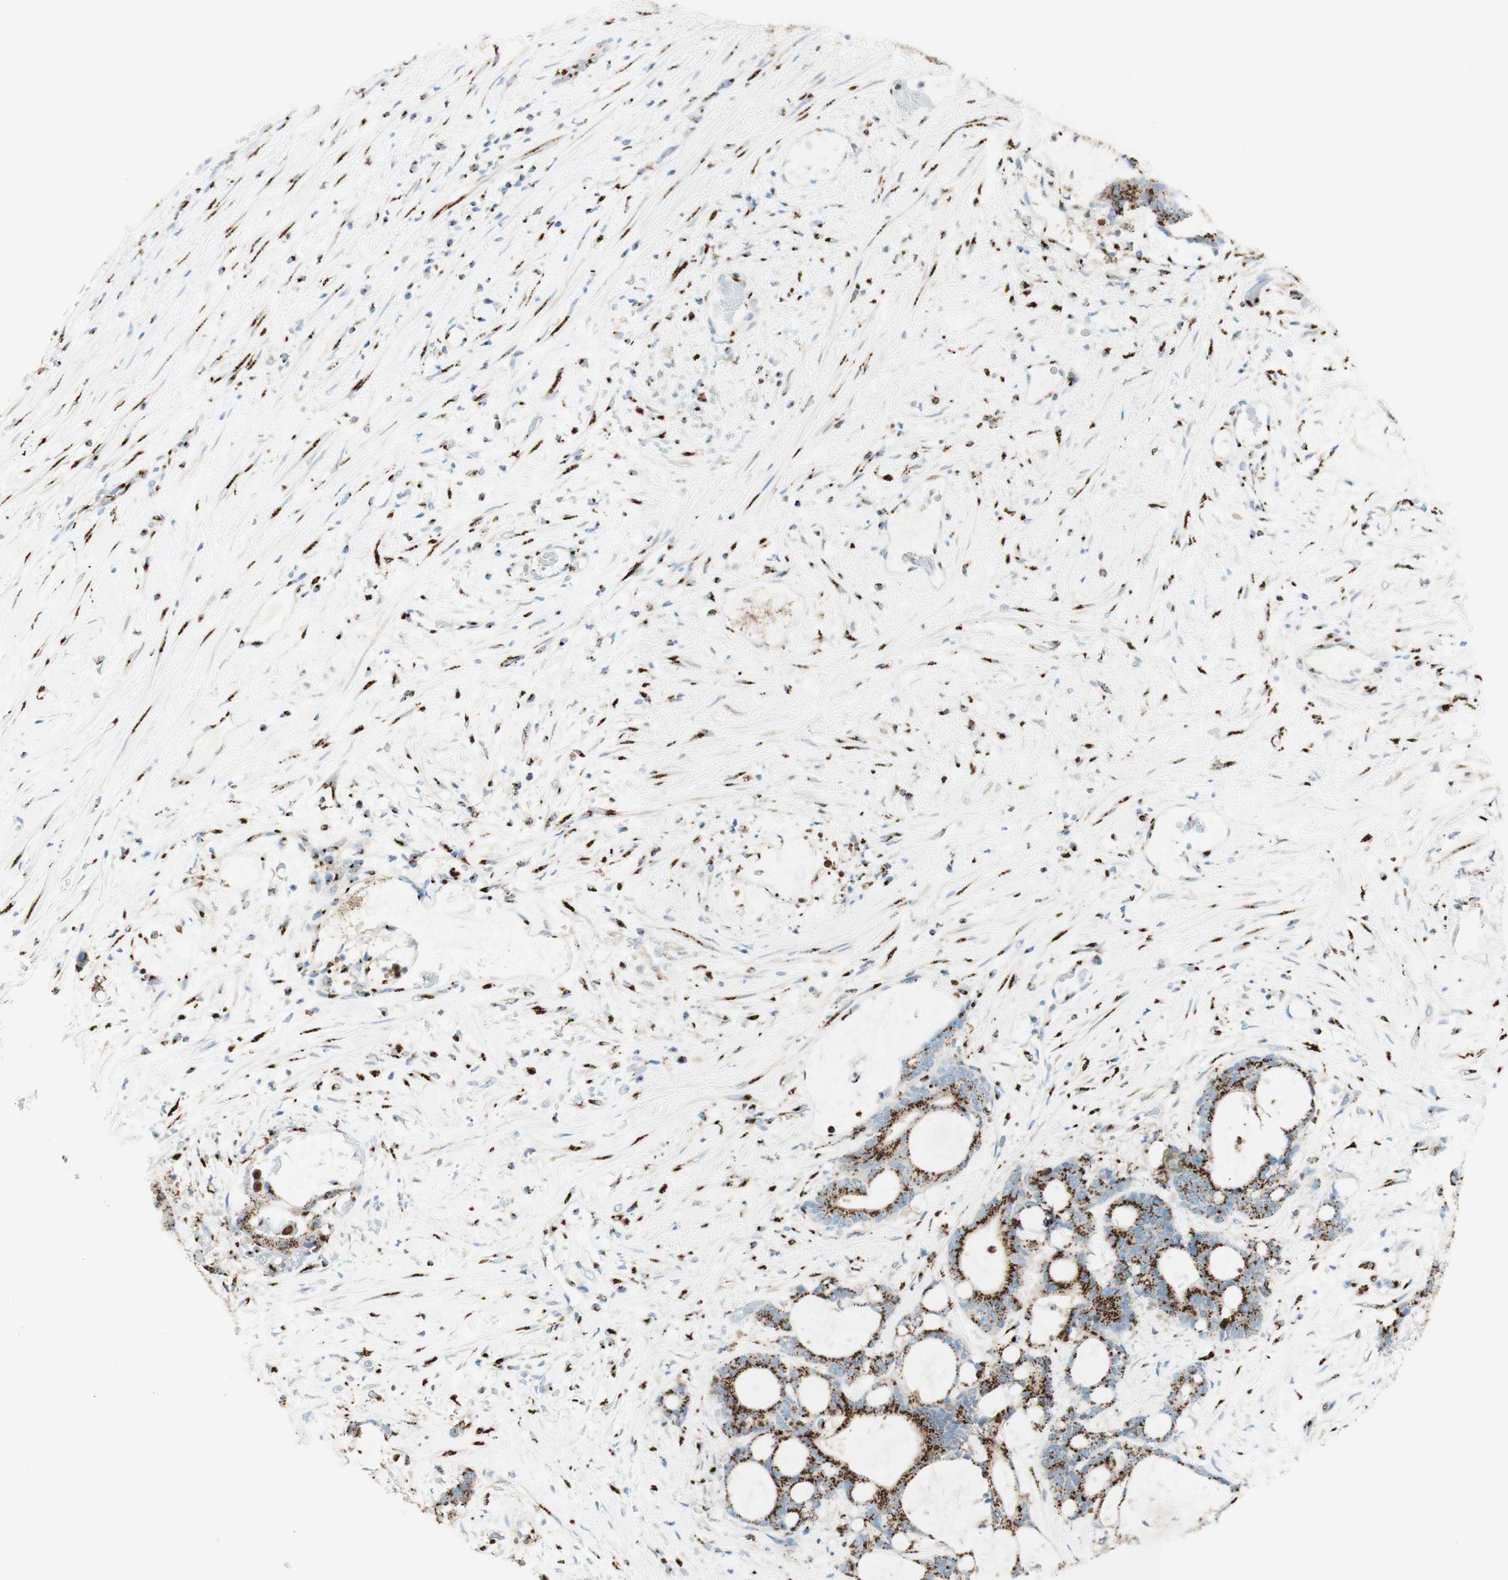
{"staining": {"intensity": "strong", "quantity": ">75%", "location": "cytoplasmic/membranous"}, "tissue": "liver cancer", "cell_type": "Tumor cells", "image_type": "cancer", "snomed": [{"axis": "morphology", "description": "Cholangiocarcinoma"}, {"axis": "topography", "description": "Liver"}], "caption": "Immunohistochemical staining of liver cancer (cholangiocarcinoma) demonstrates strong cytoplasmic/membranous protein positivity in about >75% of tumor cells.", "gene": "GOLGB1", "patient": {"sex": "female", "age": 73}}